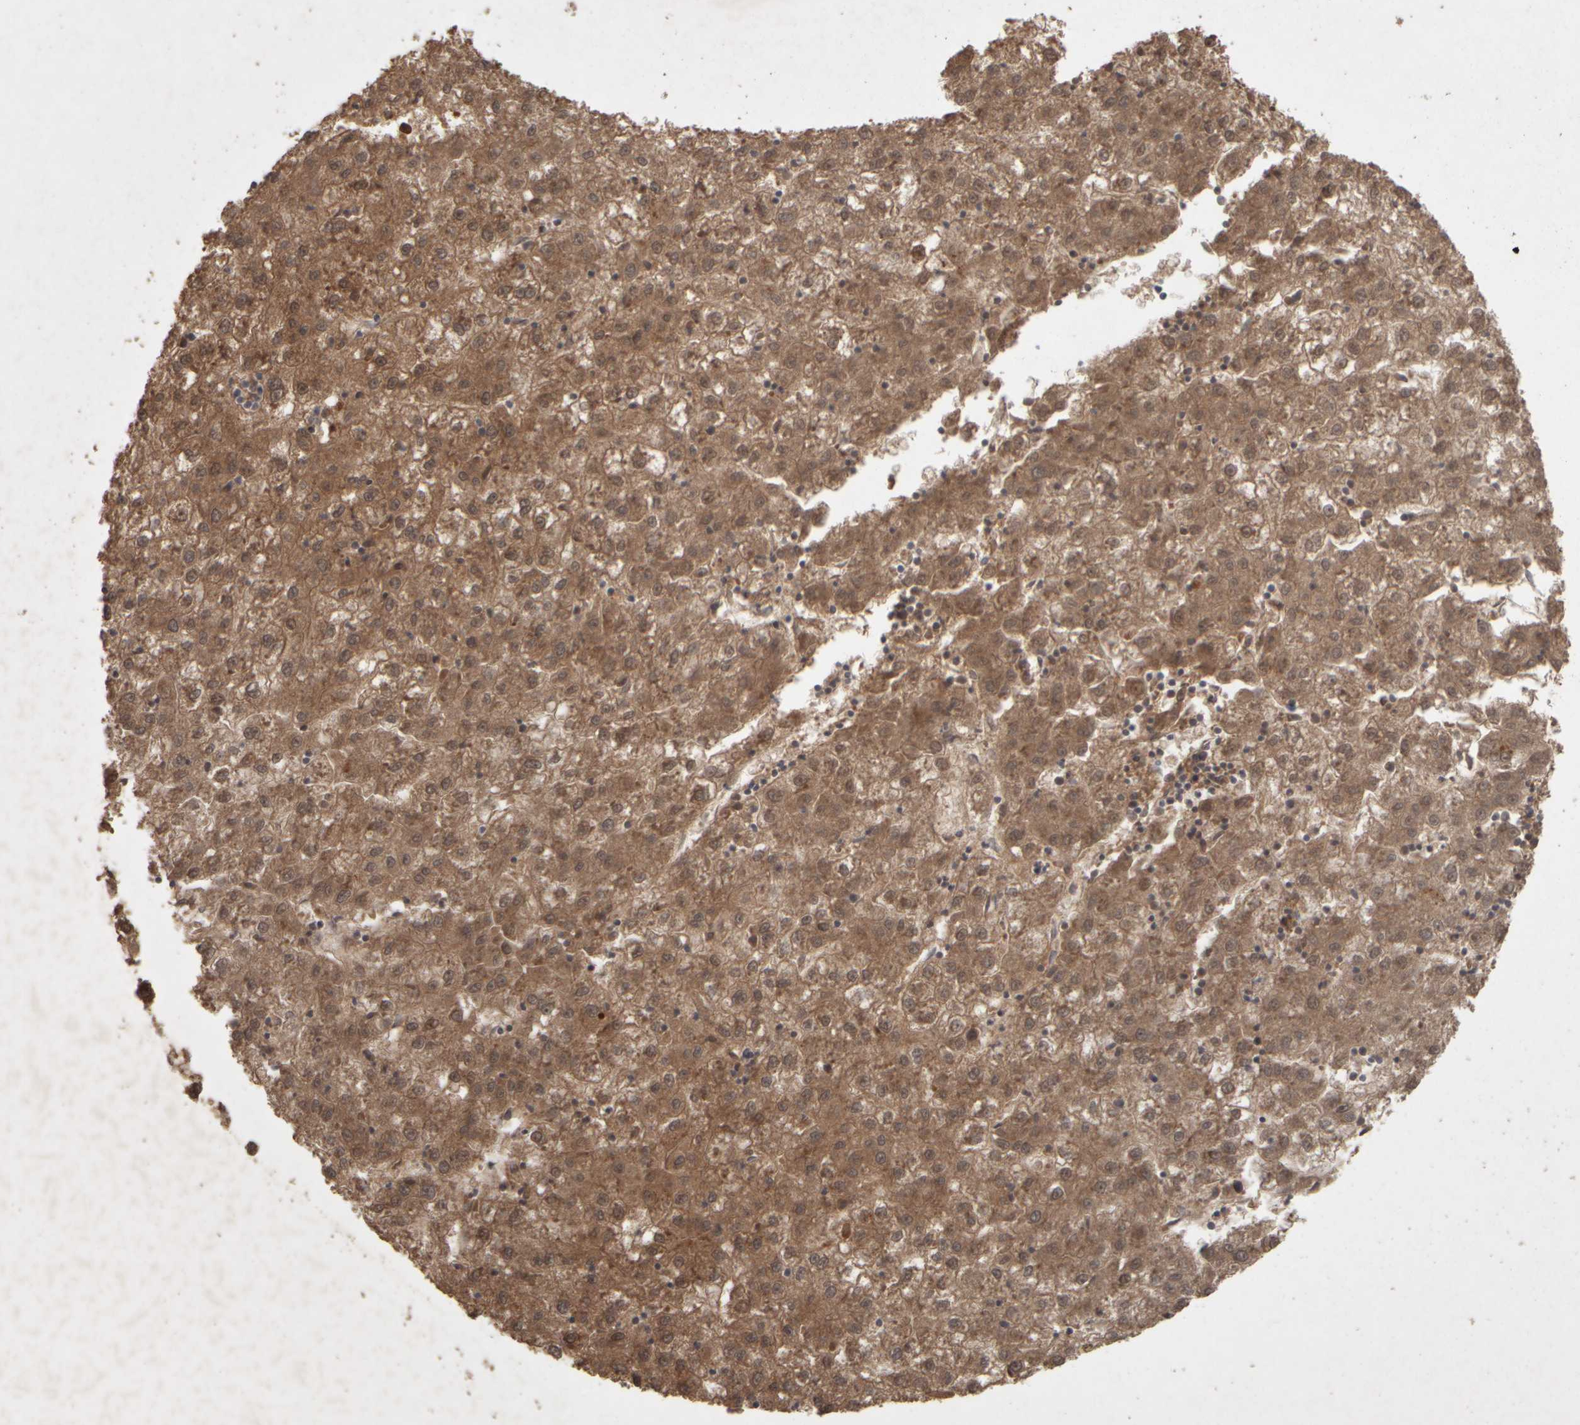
{"staining": {"intensity": "moderate", "quantity": ">75%", "location": "cytoplasmic/membranous"}, "tissue": "liver cancer", "cell_type": "Tumor cells", "image_type": "cancer", "snomed": [{"axis": "morphology", "description": "Carcinoma, Hepatocellular, NOS"}, {"axis": "topography", "description": "Liver"}], "caption": "Approximately >75% of tumor cells in hepatocellular carcinoma (liver) display moderate cytoplasmic/membranous protein staining as visualized by brown immunohistochemical staining.", "gene": "ACO1", "patient": {"sex": "male", "age": 72}}